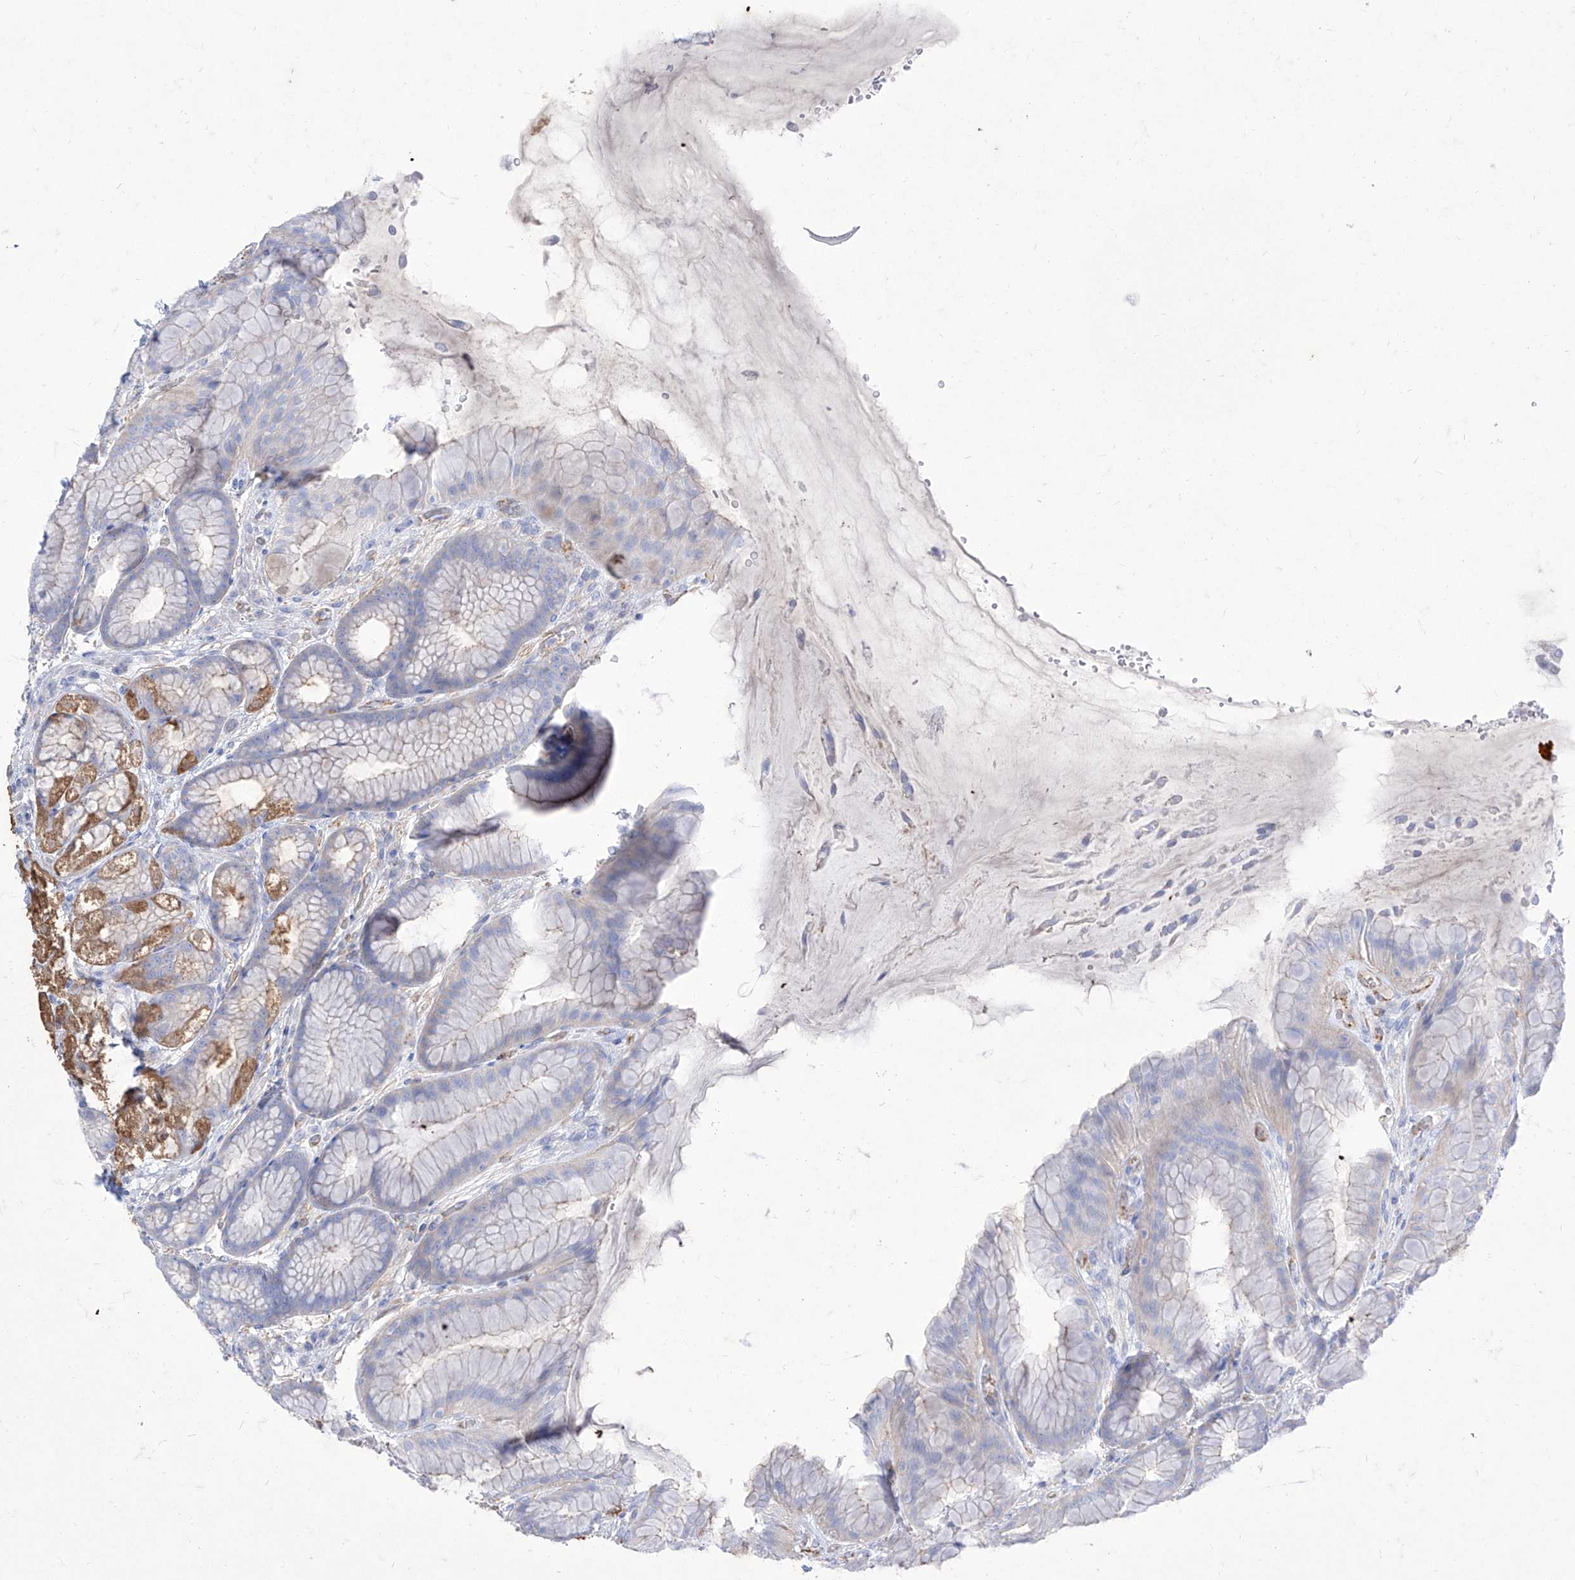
{"staining": {"intensity": "moderate", "quantity": "25%-75%", "location": "cytoplasmic/membranous"}, "tissue": "stomach", "cell_type": "Glandular cells", "image_type": "normal", "snomed": [{"axis": "morphology", "description": "Normal tissue, NOS"}, {"axis": "topography", "description": "Stomach"}], "caption": "Immunohistochemical staining of unremarkable human stomach exhibits medium levels of moderate cytoplasmic/membranous staining in approximately 25%-75% of glandular cells. (Brightfield microscopy of DAB IHC at high magnification).", "gene": "C1orf74", "patient": {"sex": "male", "age": 57}}